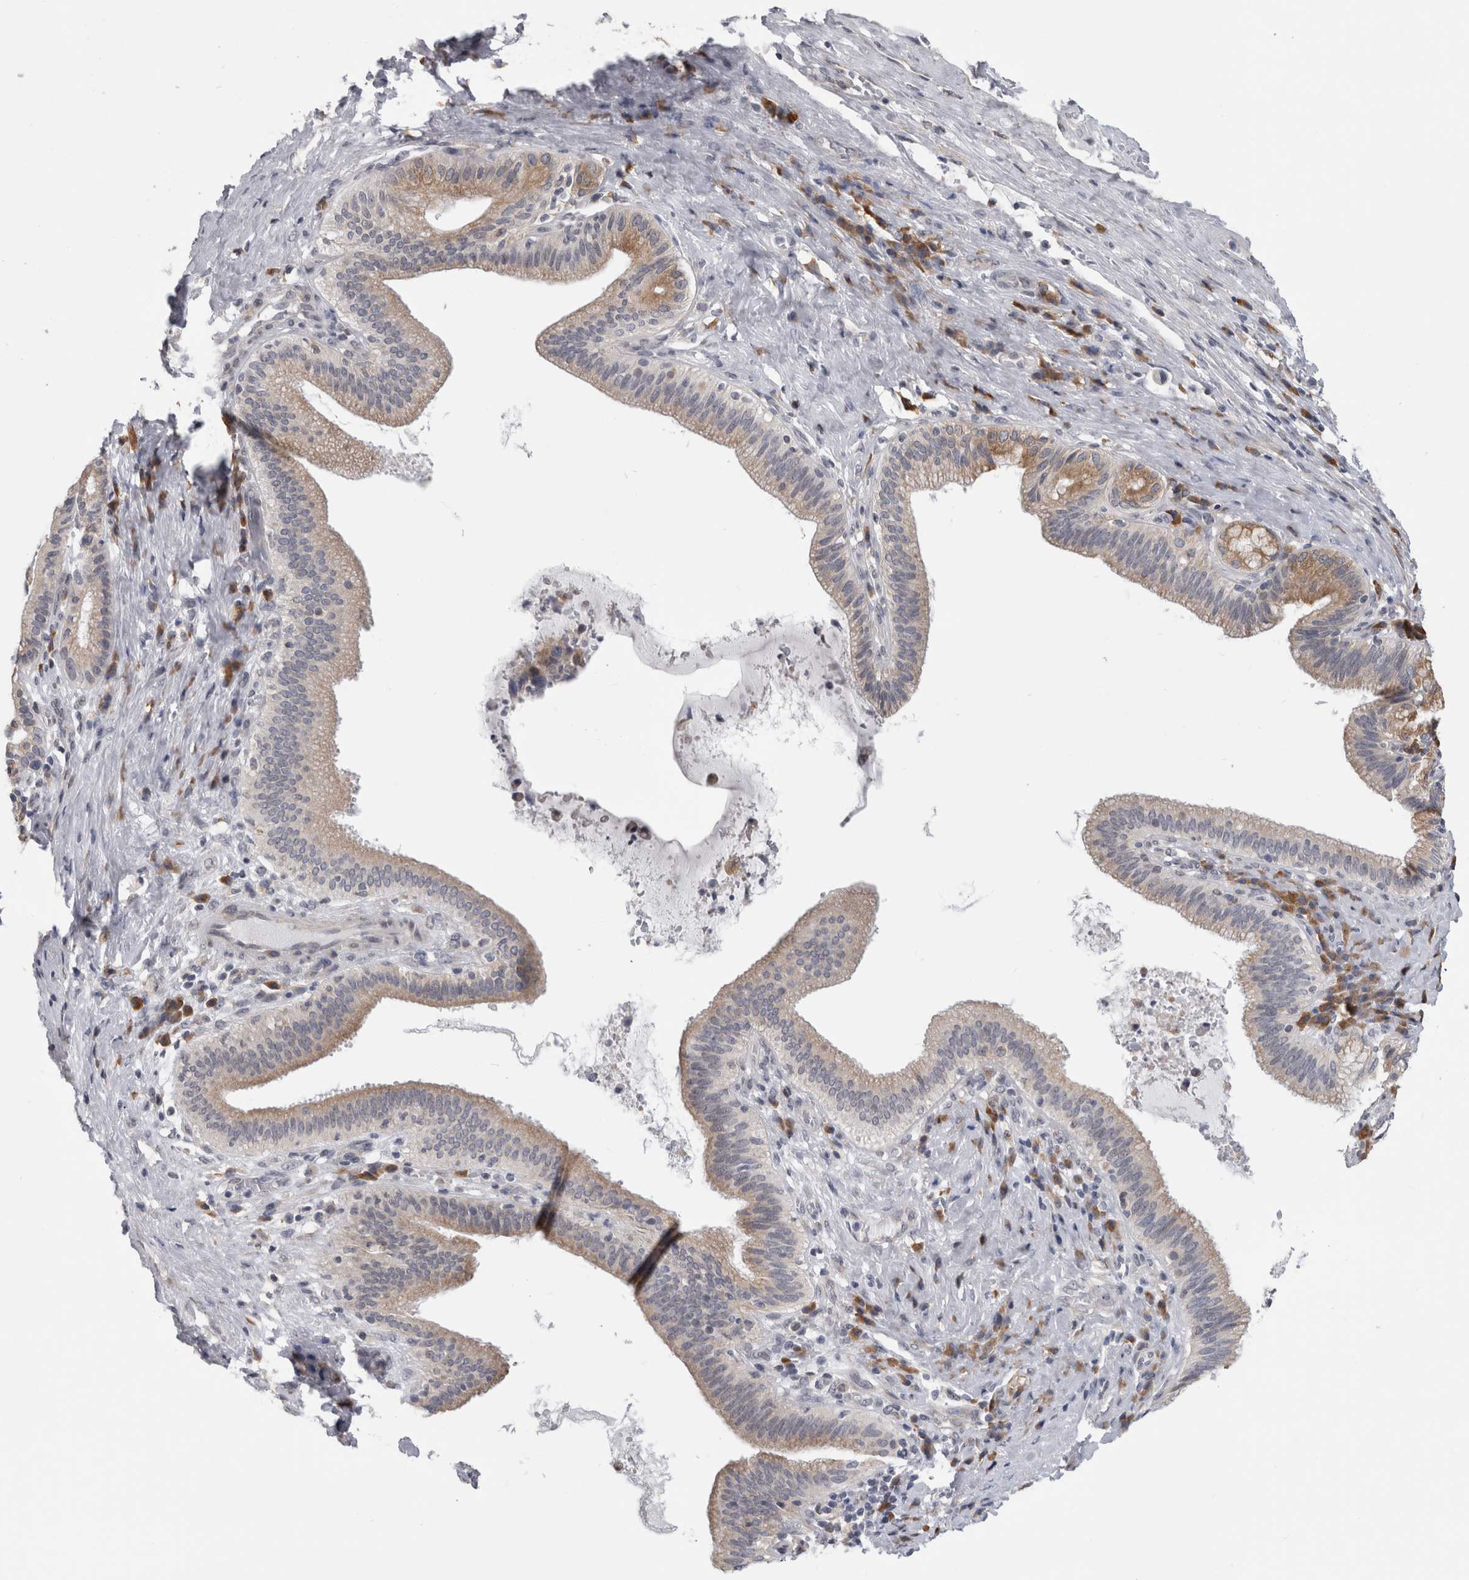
{"staining": {"intensity": "weak", "quantity": "25%-75%", "location": "cytoplasmic/membranous"}, "tissue": "liver cancer", "cell_type": "Tumor cells", "image_type": "cancer", "snomed": [{"axis": "morphology", "description": "Normal tissue, NOS"}, {"axis": "morphology", "description": "Cholangiocarcinoma"}, {"axis": "topography", "description": "Liver"}, {"axis": "topography", "description": "Peripheral nerve tissue"}], "caption": "Liver cancer tissue displays weak cytoplasmic/membranous staining in approximately 25%-75% of tumor cells", "gene": "TMEM242", "patient": {"sex": "female", "age": 73}}